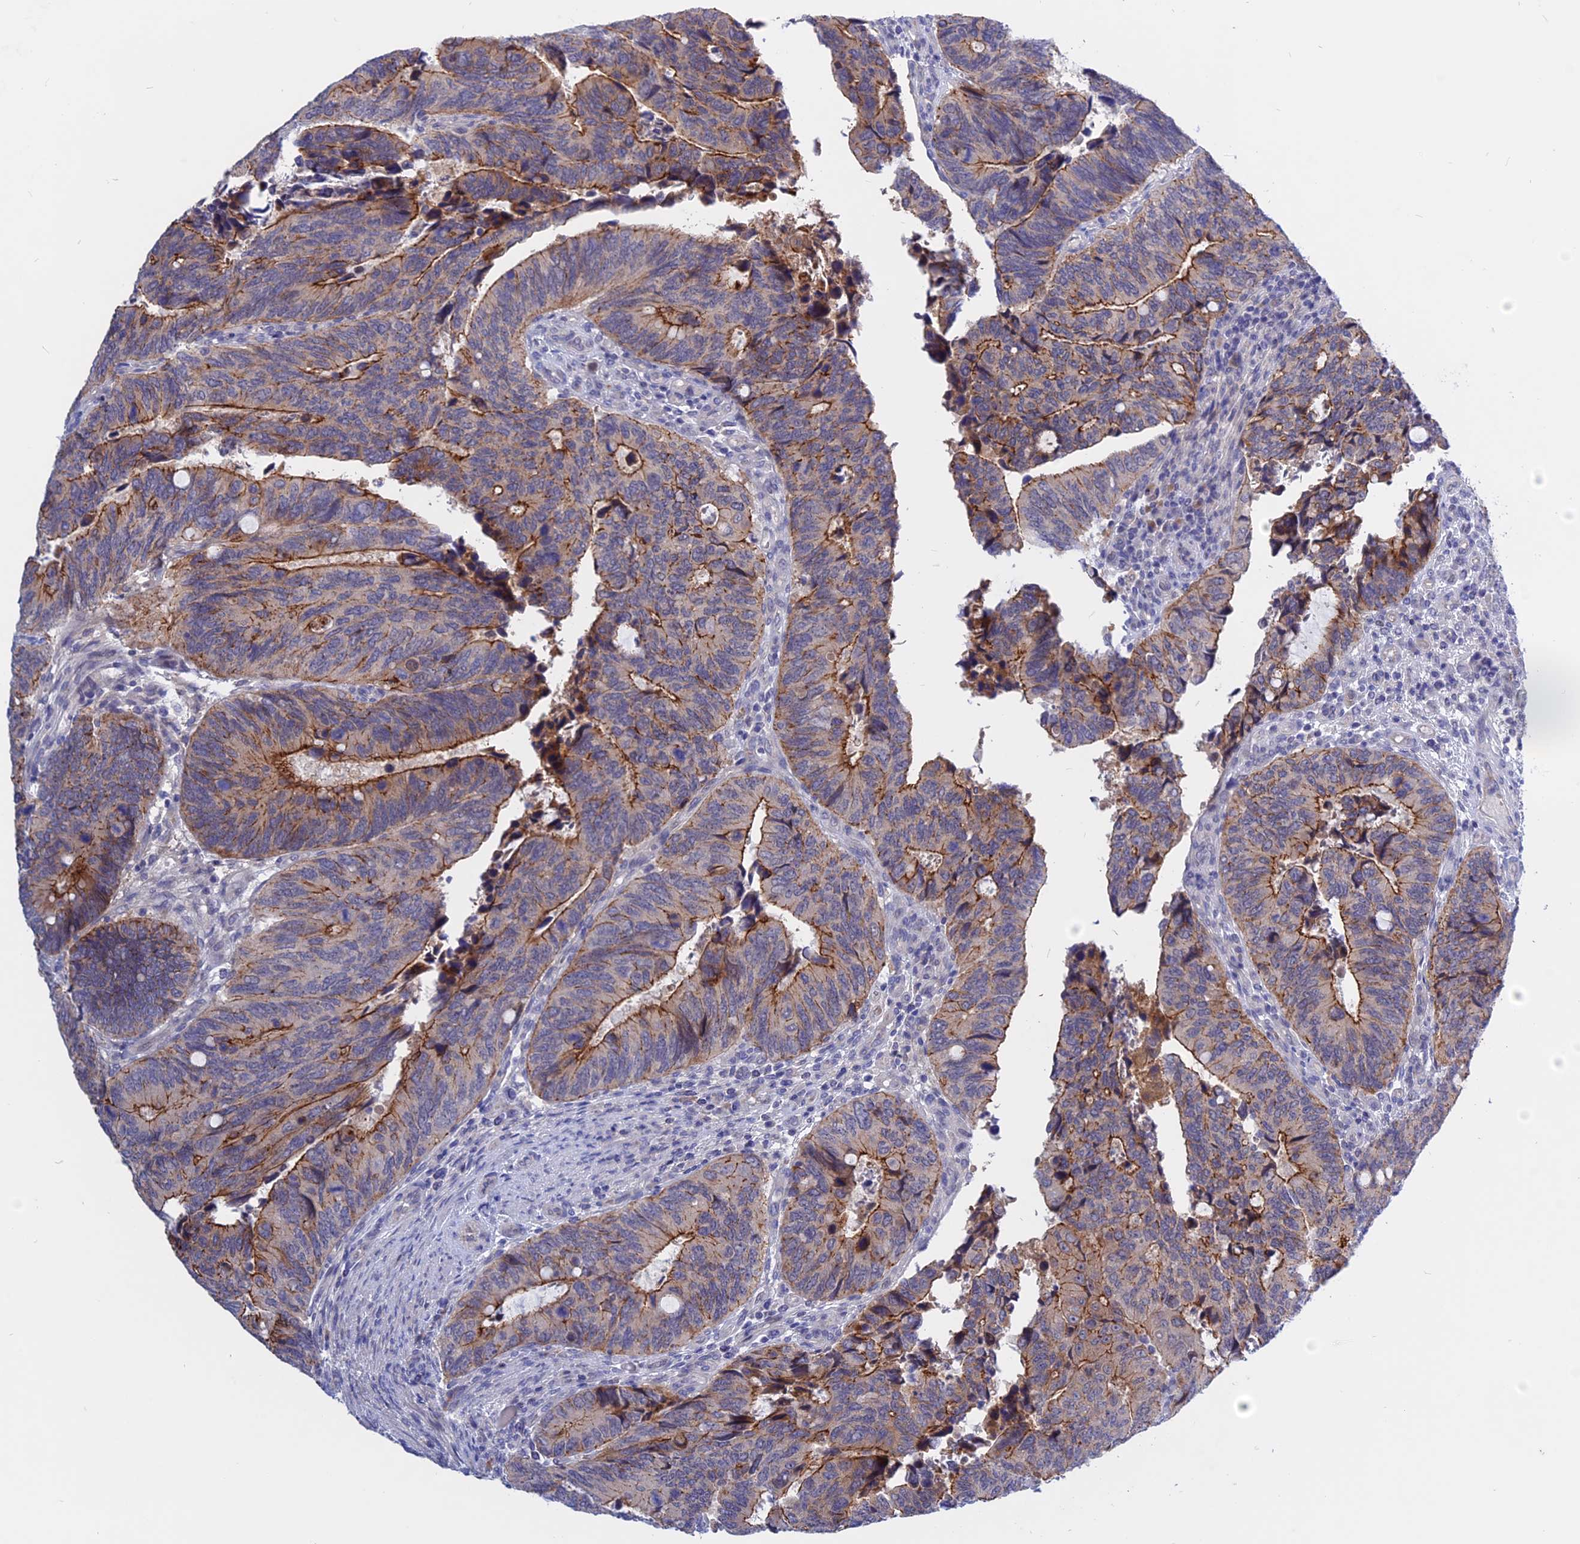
{"staining": {"intensity": "strong", "quantity": "25%-75%", "location": "cytoplasmic/membranous"}, "tissue": "colorectal cancer", "cell_type": "Tumor cells", "image_type": "cancer", "snomed": [{"axis": "morphology", "description": "Adenocarcinoma, NOS"}, {"axis": "topography", "description": "Colon"}], "caption": "DAB (3,3'-diaminobenzidine) immunohistochemical staining of colorectal cancer demonstrates strong cytoplasmic/membranous protein positivity in about 25%-75% of tumor cells. The staining was performed using DAB to visualize the protein expression in brown, while the nuclei were stained in blue with hematoxylin (Magnification: 20x).", "gene": "GK5", "patient": {"sex": "male", "age": 87}}